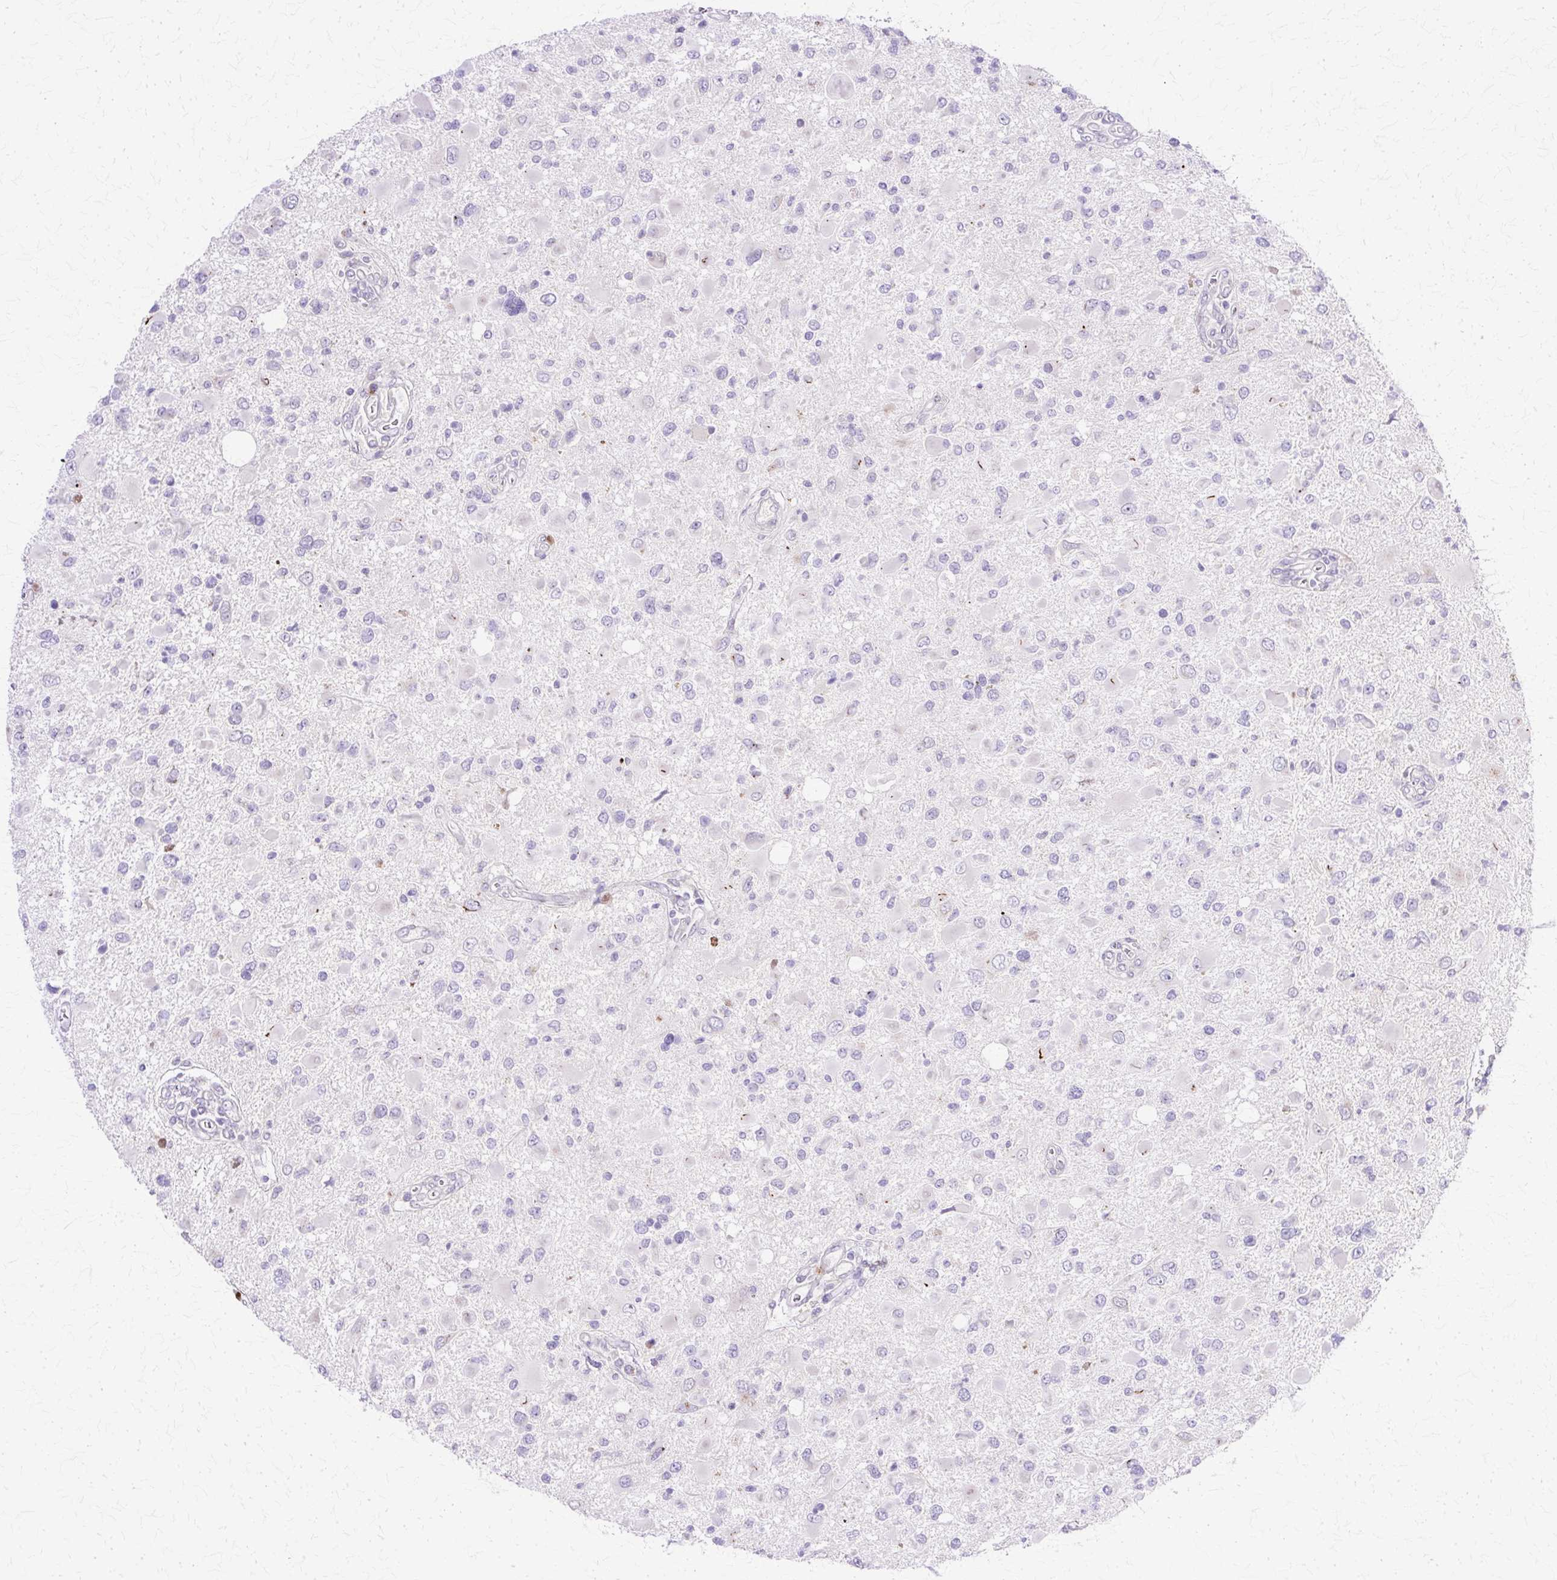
{"staining": {"intensity": "negative", "quantity": "none", "location": "none"}, "tissue": "glioma", "cell_type": "Tumor cells", "image_type": "cancer", "snomed": [{"axis": "morphology", "description": "Glioma, malignant, High grade"}, {"axis": "topography", "description": "Brain"}], "caption": "The IHC photomicrograph has no significant staining in tumor cells of glioma tissue.", "gene": "TBC1D3G", "patient": {"sex": "male", "age": 53}}